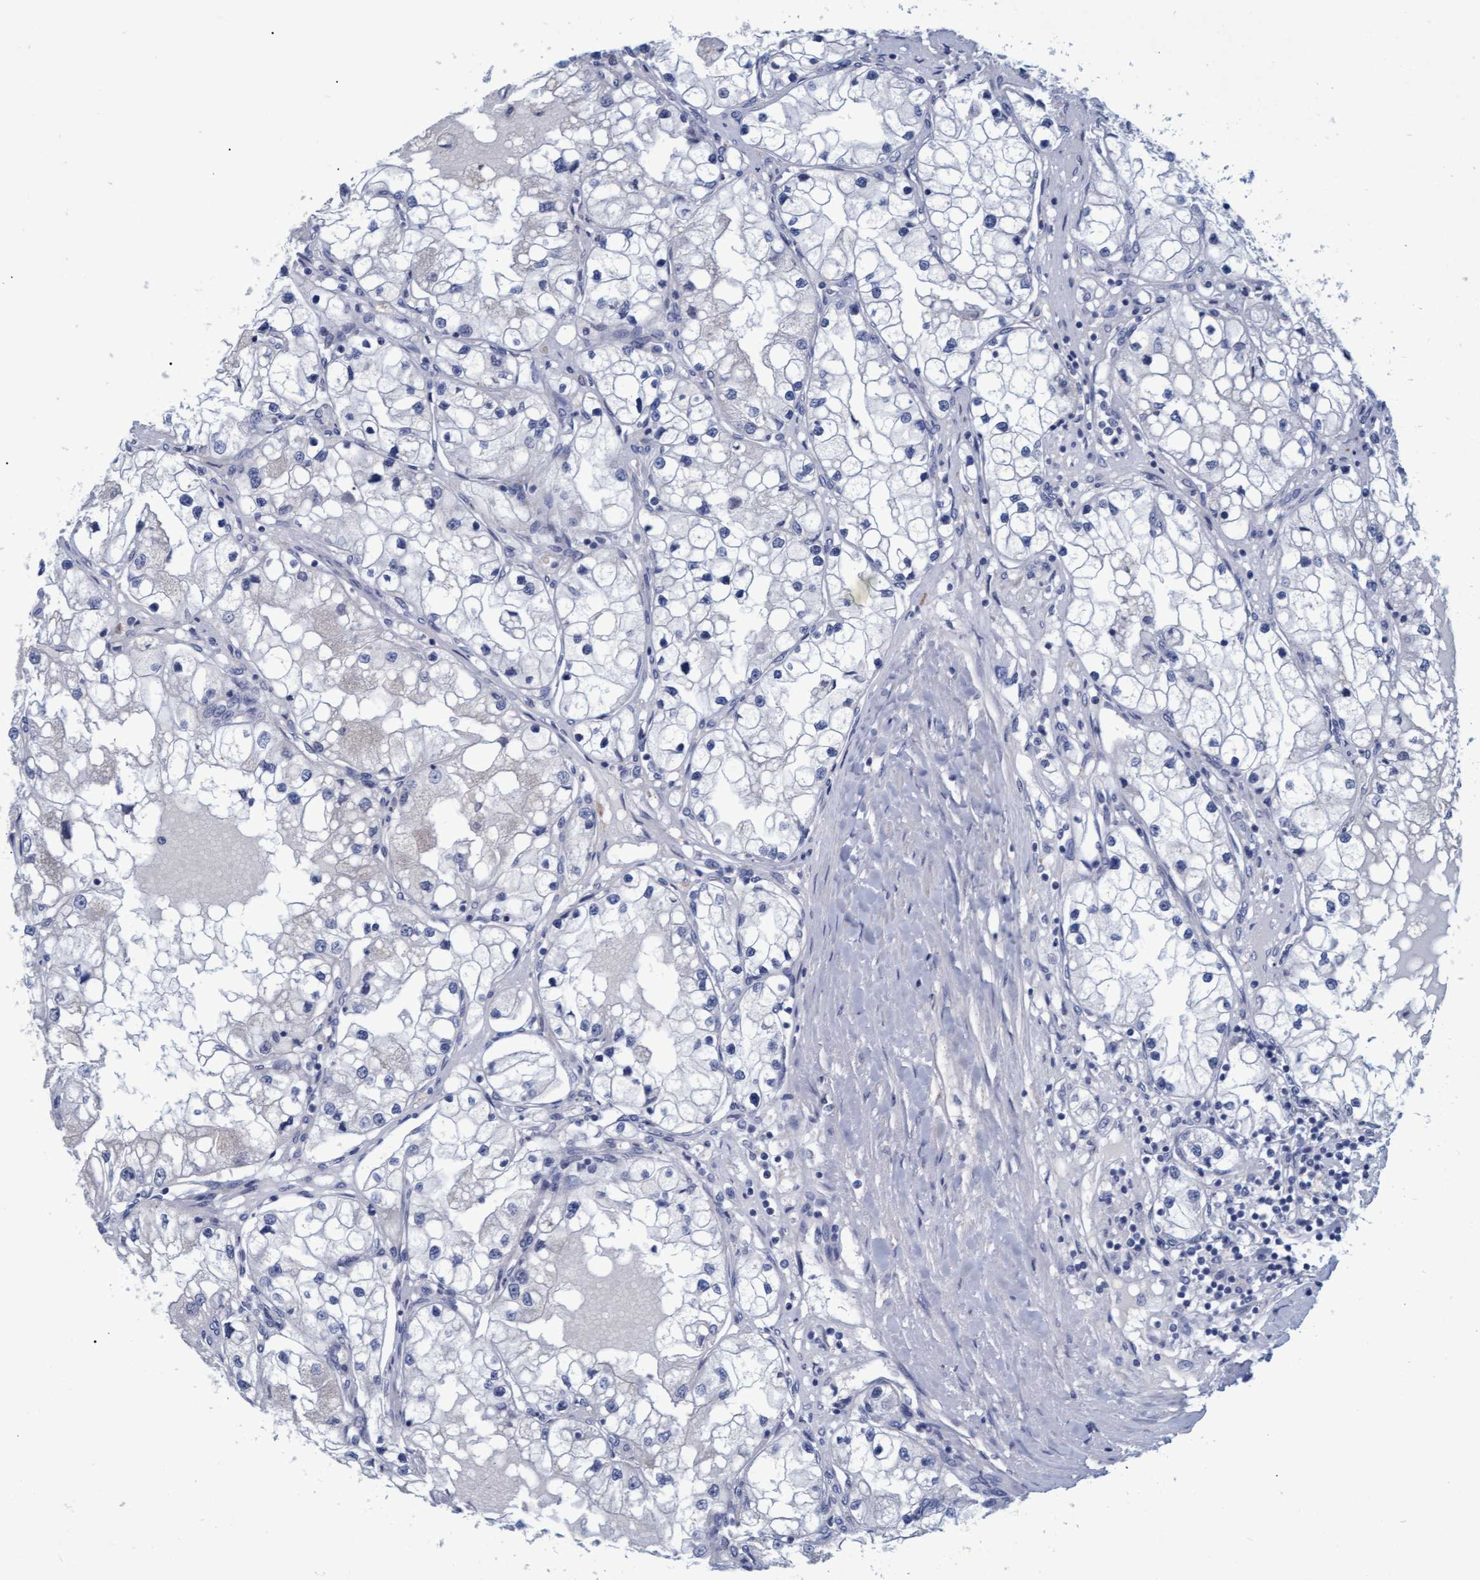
{"staining": {"intensity": "negative", "quantity": "none", "location": "none"}, "tissue": "renal cancer", "cell_type": "Tumor cells", "image_type": "cancer", "snomed": [{"axis": "morphology", "description": "Adenocarcinoma, NOS"}, {"axis": "topography", "description": "Kidney"}], "caption": "Human renal cancer stained for a protein using immunohistochemistry shows no expression in tumor cells.", "gene": "PROCA1", "patient": {"sex": "male", "age": 68}}